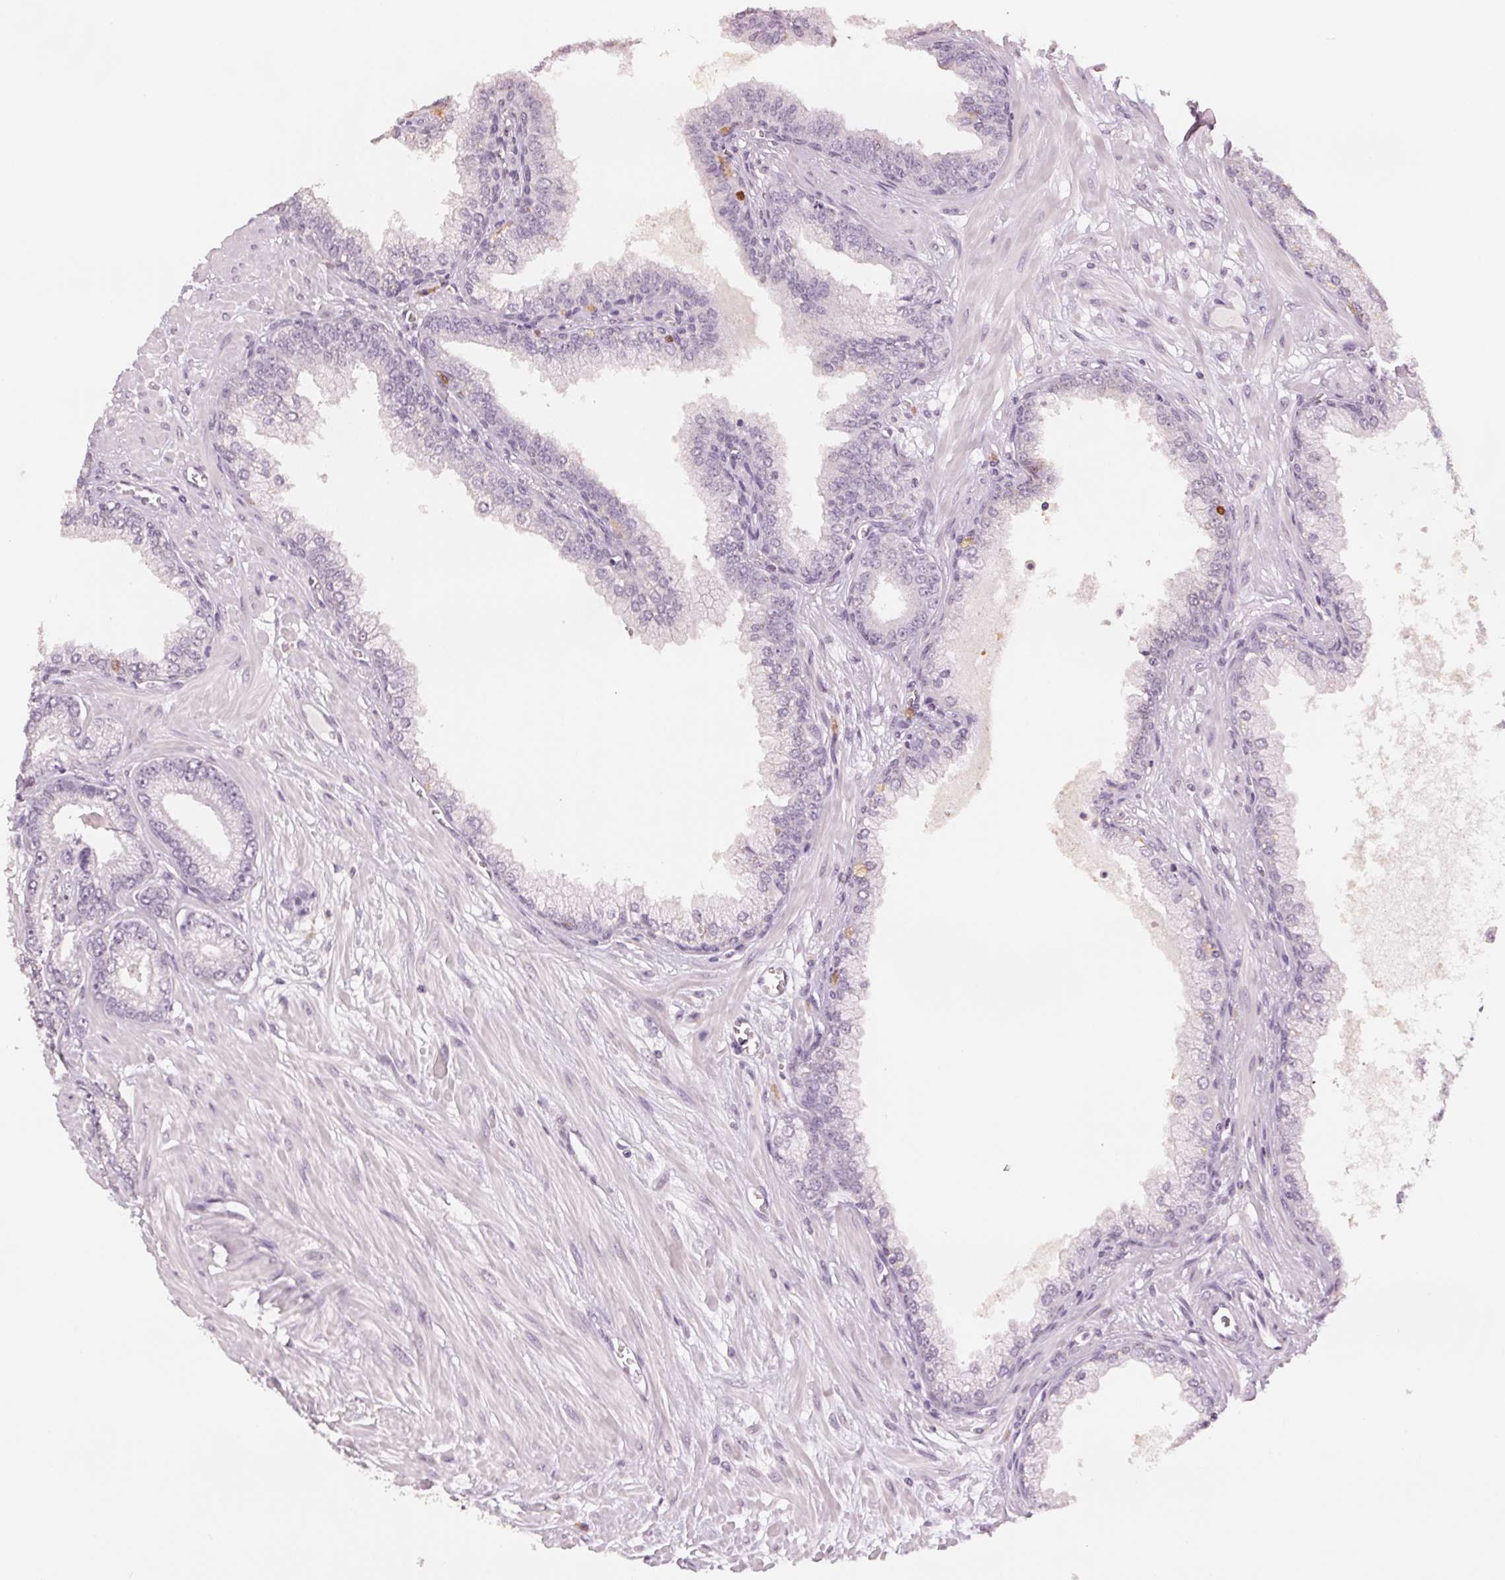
{"staining": {"intensity": "negative", "quantity": "none", "location": "none"}, "tissue": "prostate cancer", "cell_type": "Tumor cells", "image_type": "cancer", "snomed": [{"axis": "morphology", "description": "Adenocarcinoma, Low grade"}, {"axis": "topography", "description": "Prostate"}], "caption": "The image demonstrates no significant staining in tumor cells of prostate adenocarcinoma (low-grade).", "gene": "SCGN", "patient": {"sex": "male", "age": 64}}